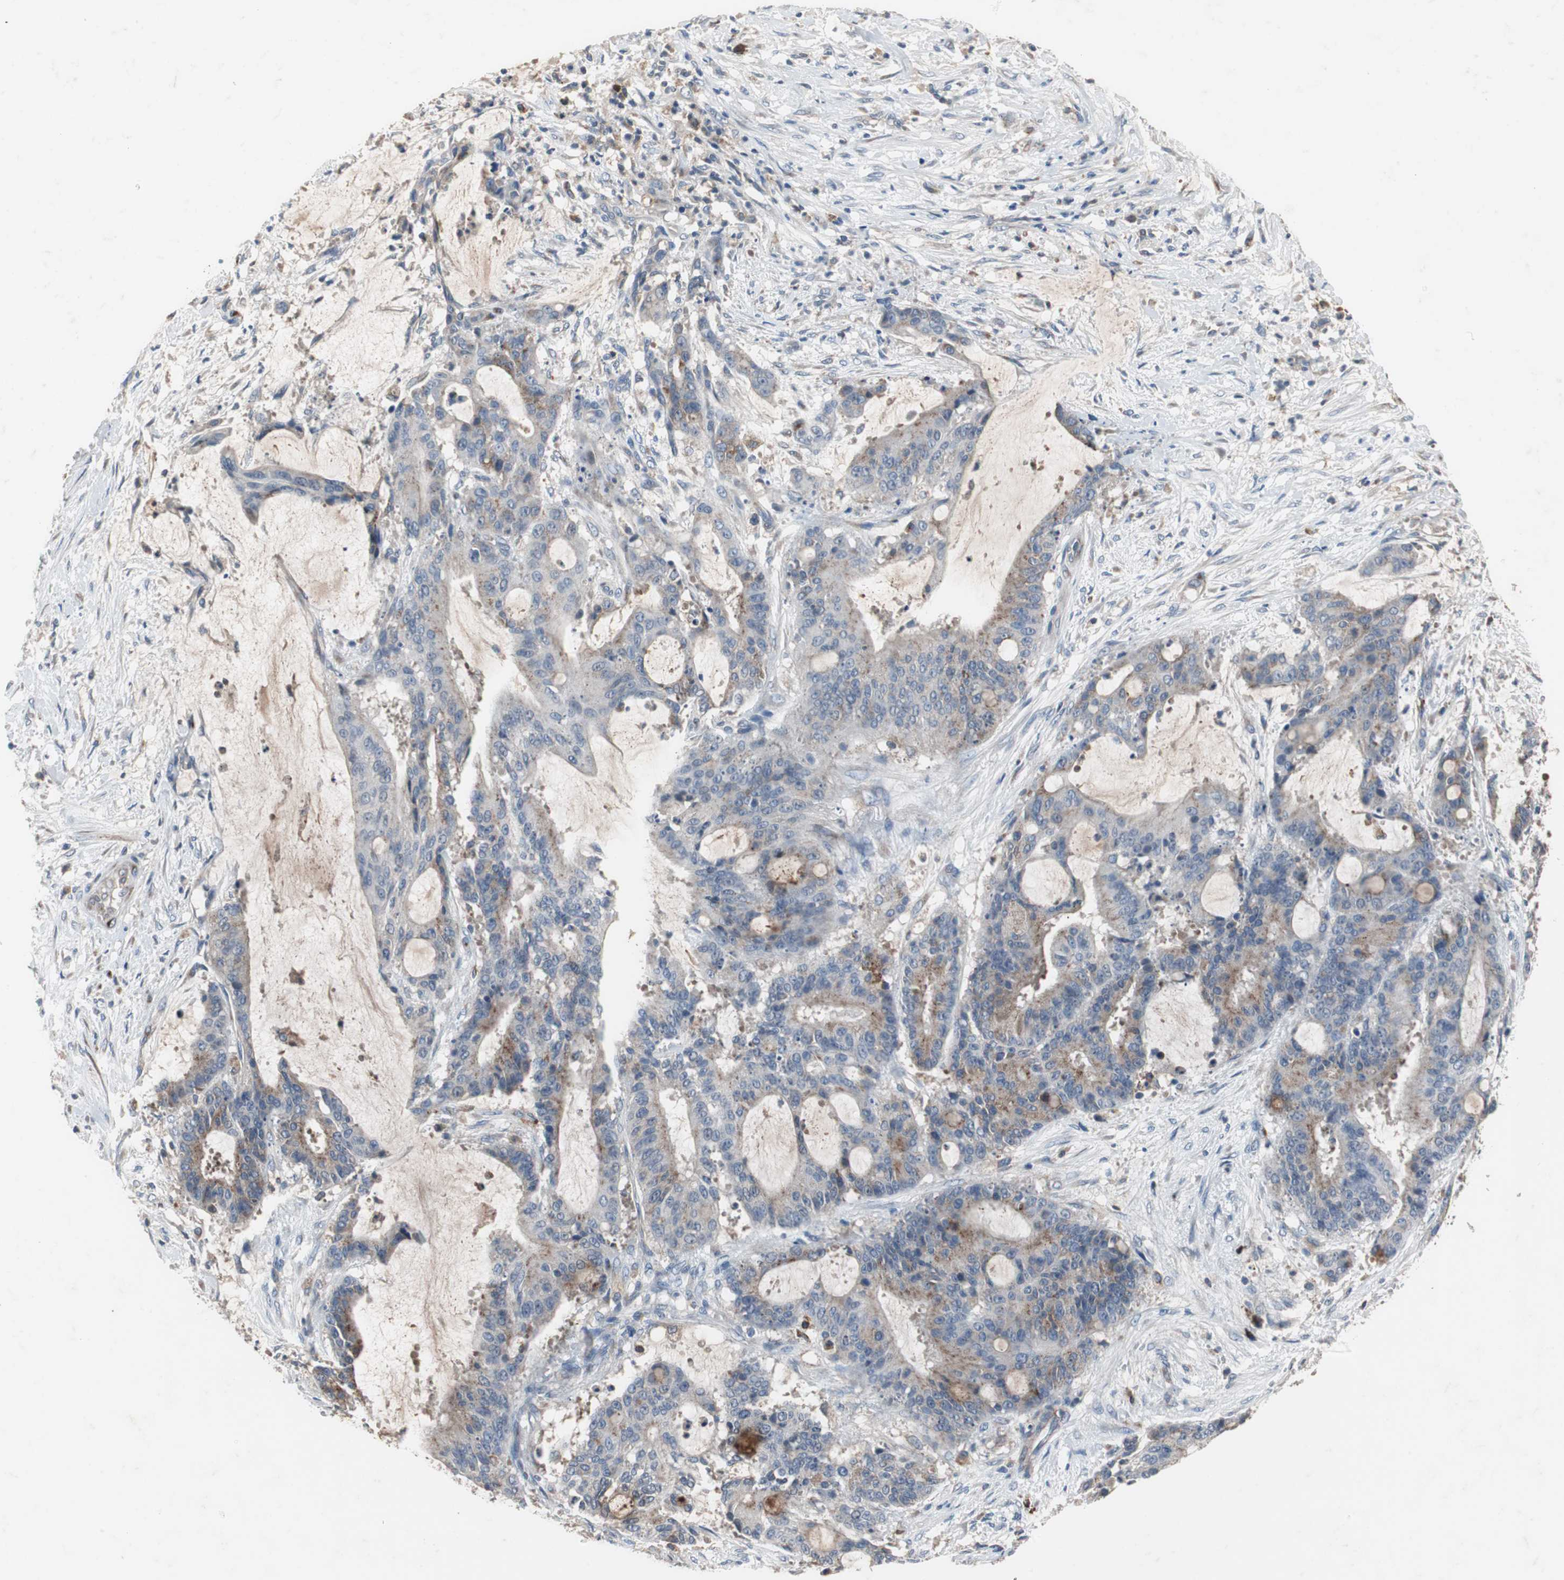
{"staining": {"intensity": "weak", "quantity": "<25%", "location": "cytoplasmic/membranous"}, "tissue": "liver cancer", "cell_type": "Tumor cells", "image_type": "cancer", "snomed": [{"axis": "morphology", "description": "Cholangiocarcinoma"}, {"axis": "topography", "description": "Liver"}], "caption": "Tumor cells are negative for brown protein staining in liver cancer.", "gene": "SORT1", "patient": {"sex": "female", "age": 73}}